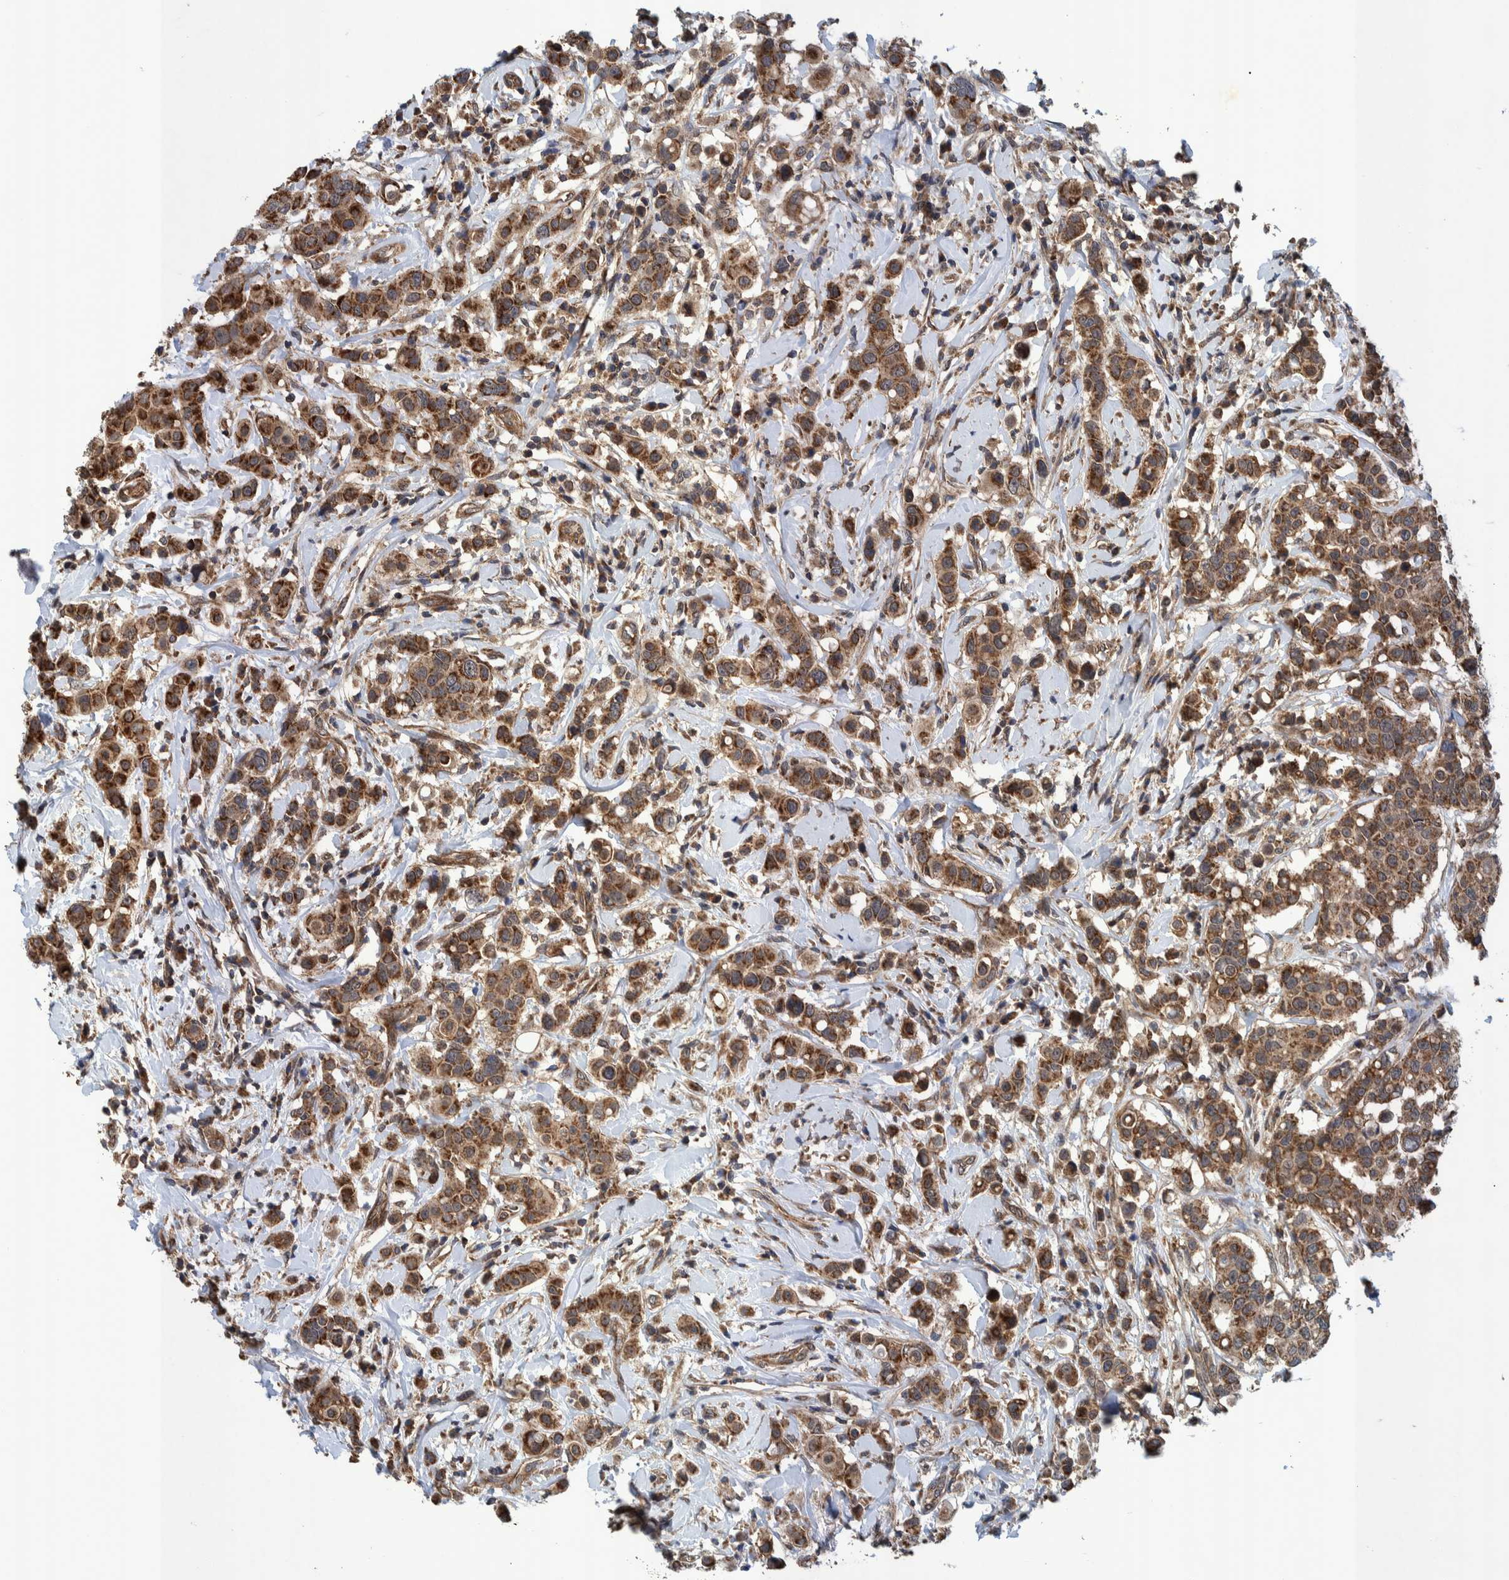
{"staining": {"intensity": "moderate", "quantity": ">75%", "location": "cytoplasmic/membranous"}, "tissue": "breast cancer", "cell_type": "Tumor cells", "image_type": "cancer", "snomed": [{"axis": "morphology", "description": "Duct carcinoma"}, {"axis": "topography", "description": "Breast"}], "caption": "A medium amount of moderate cytoplasmic/membranous expression is identified in approximately >75% of tumor cells in breast cancer (invasive ductal carcinoma) tissue.", "gene": "MRPS7", "patient": {"sex": "female", "age": 27}}